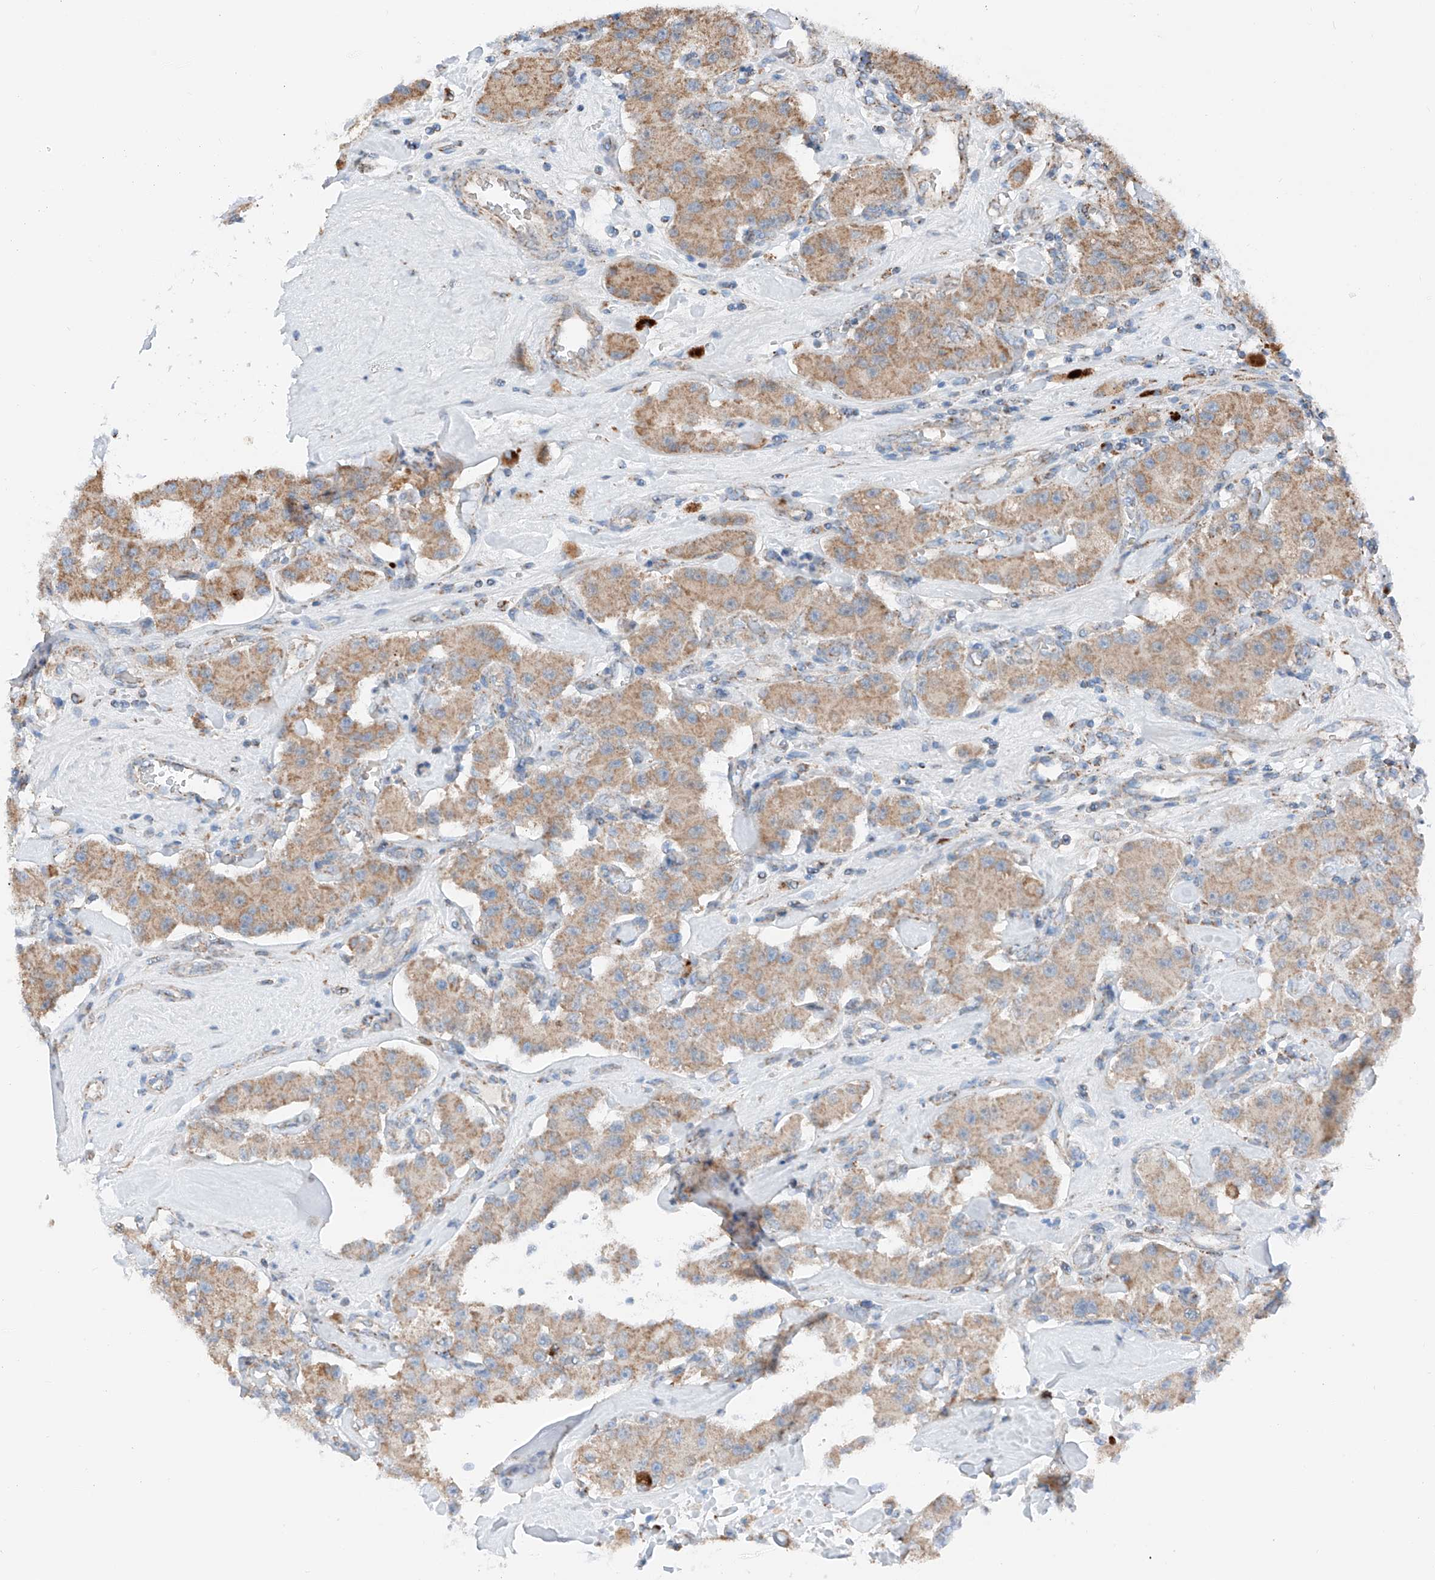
{"staining": {"intensity": "moderate", "quantity": ">75%", "location": "cytoplasmic/membranous"}, "tissue": "carcinoid", "cell_type": "Tumor cells", "image_type": "cancer", "snomed": [{"axis": "morphology", "description": "Carcinoid, malignant, NOS"}, {"axis": "topography", "description": "Pancreas"}], "caption": "Protein staining of carcinoid tissue reveals moderate cytoplasmic/membranous expression in about >75% of tumor cells. (DAB (3,3'-diaminobenzidine) IHC with brightfield microscopy, high magnification).", "gene": "MRAP", "patient": {"sex": "male", "age": 41}}